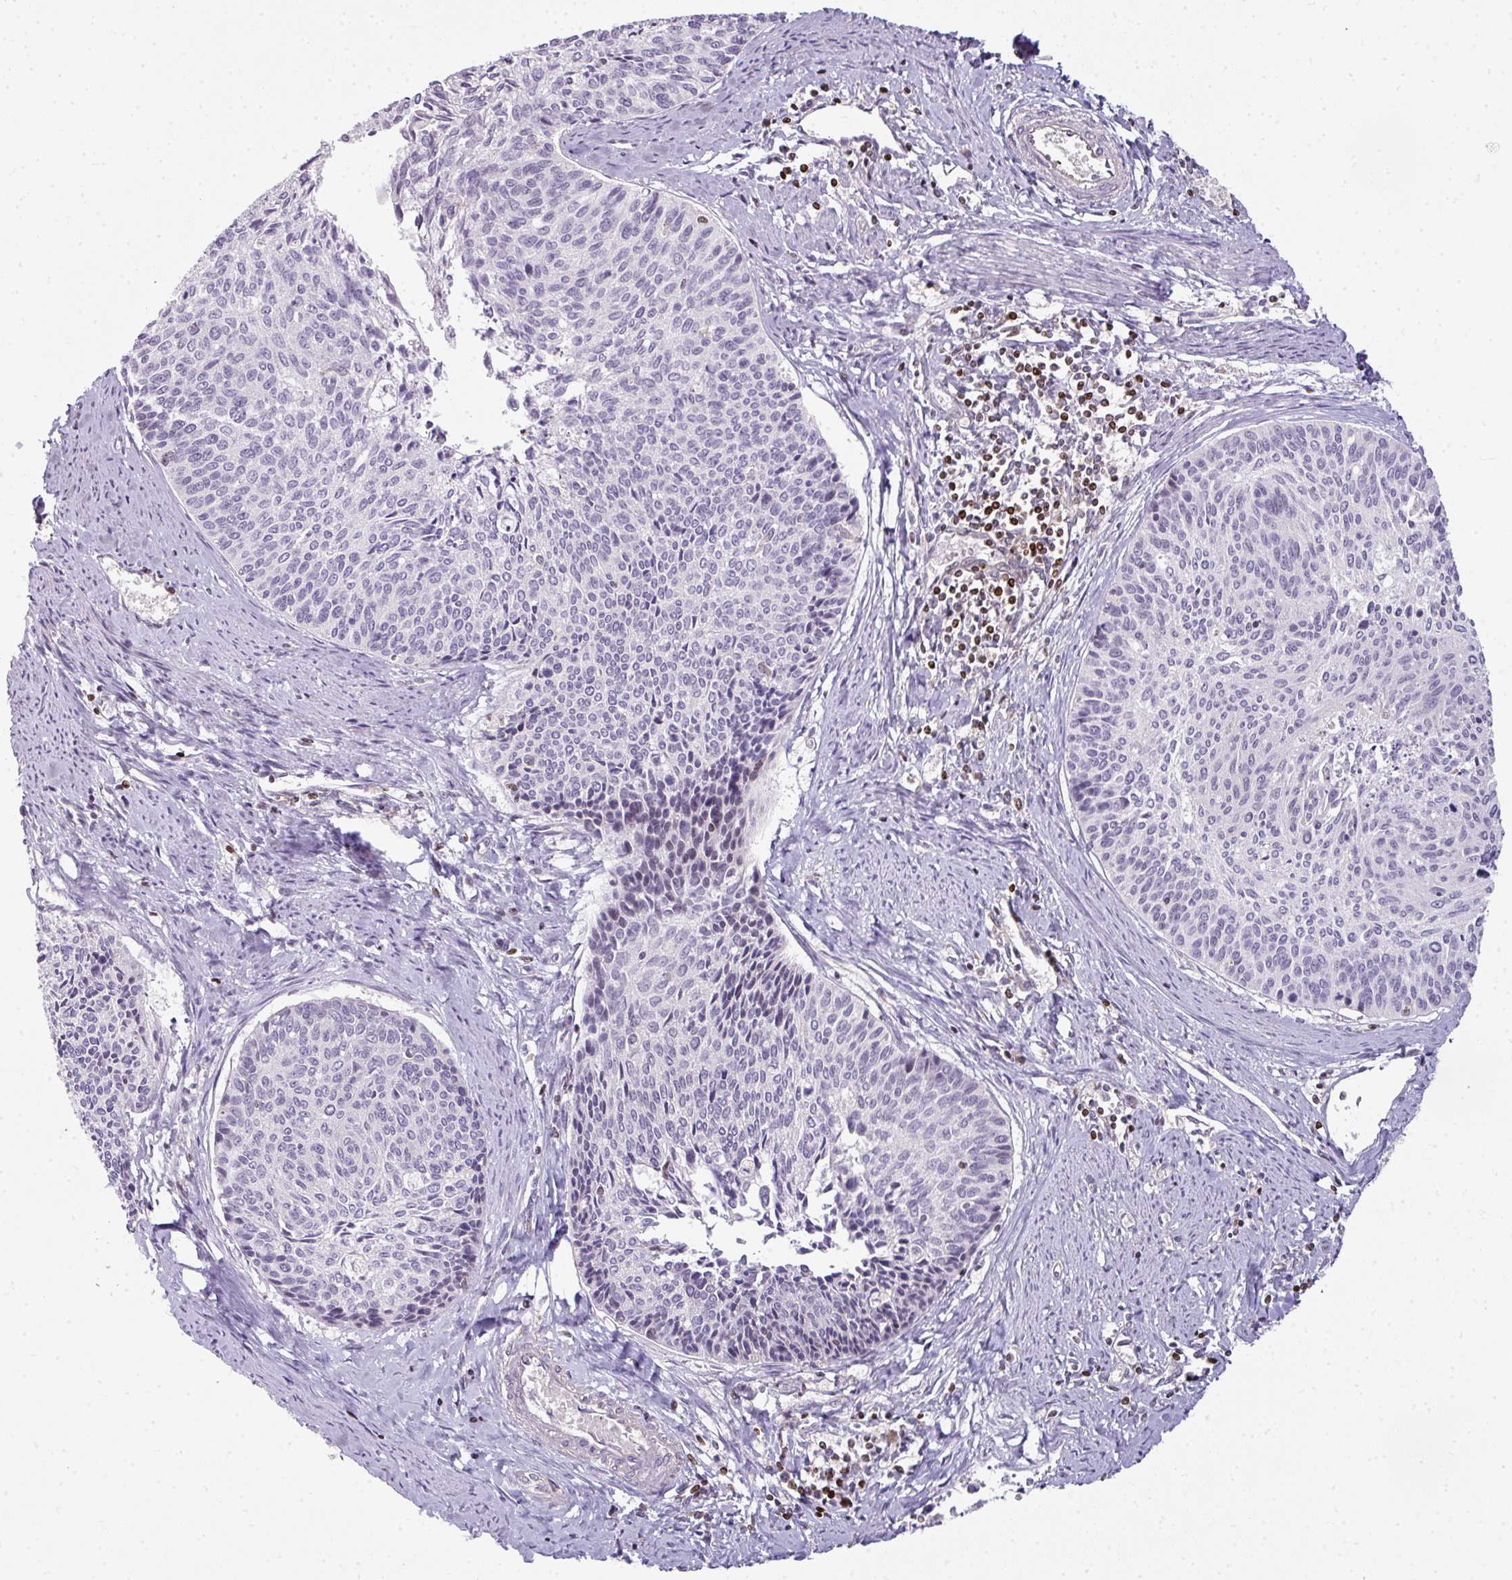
{"staining": {"intensity": "negative", "quantity": "none", "location": "none"}, "tissue": "cervical cancer", "cell_type": "Tumor cells", "image_type": "cancer", "snomed": [{"axis": "morphology", "description": "Squamous cell carcinoma, NOS"}, {"axis": "topography", "description": "Cervix"}], "caption": "Tumor cells are negative for brown protein staining in cervical cancer. (DAB (3,3'-diaminobenzidine) immunohistochemistry (IHC) with hematoxylin counter stain).", "gene": "STAT5A", "patient": {"sex": "female", "age": 55}}